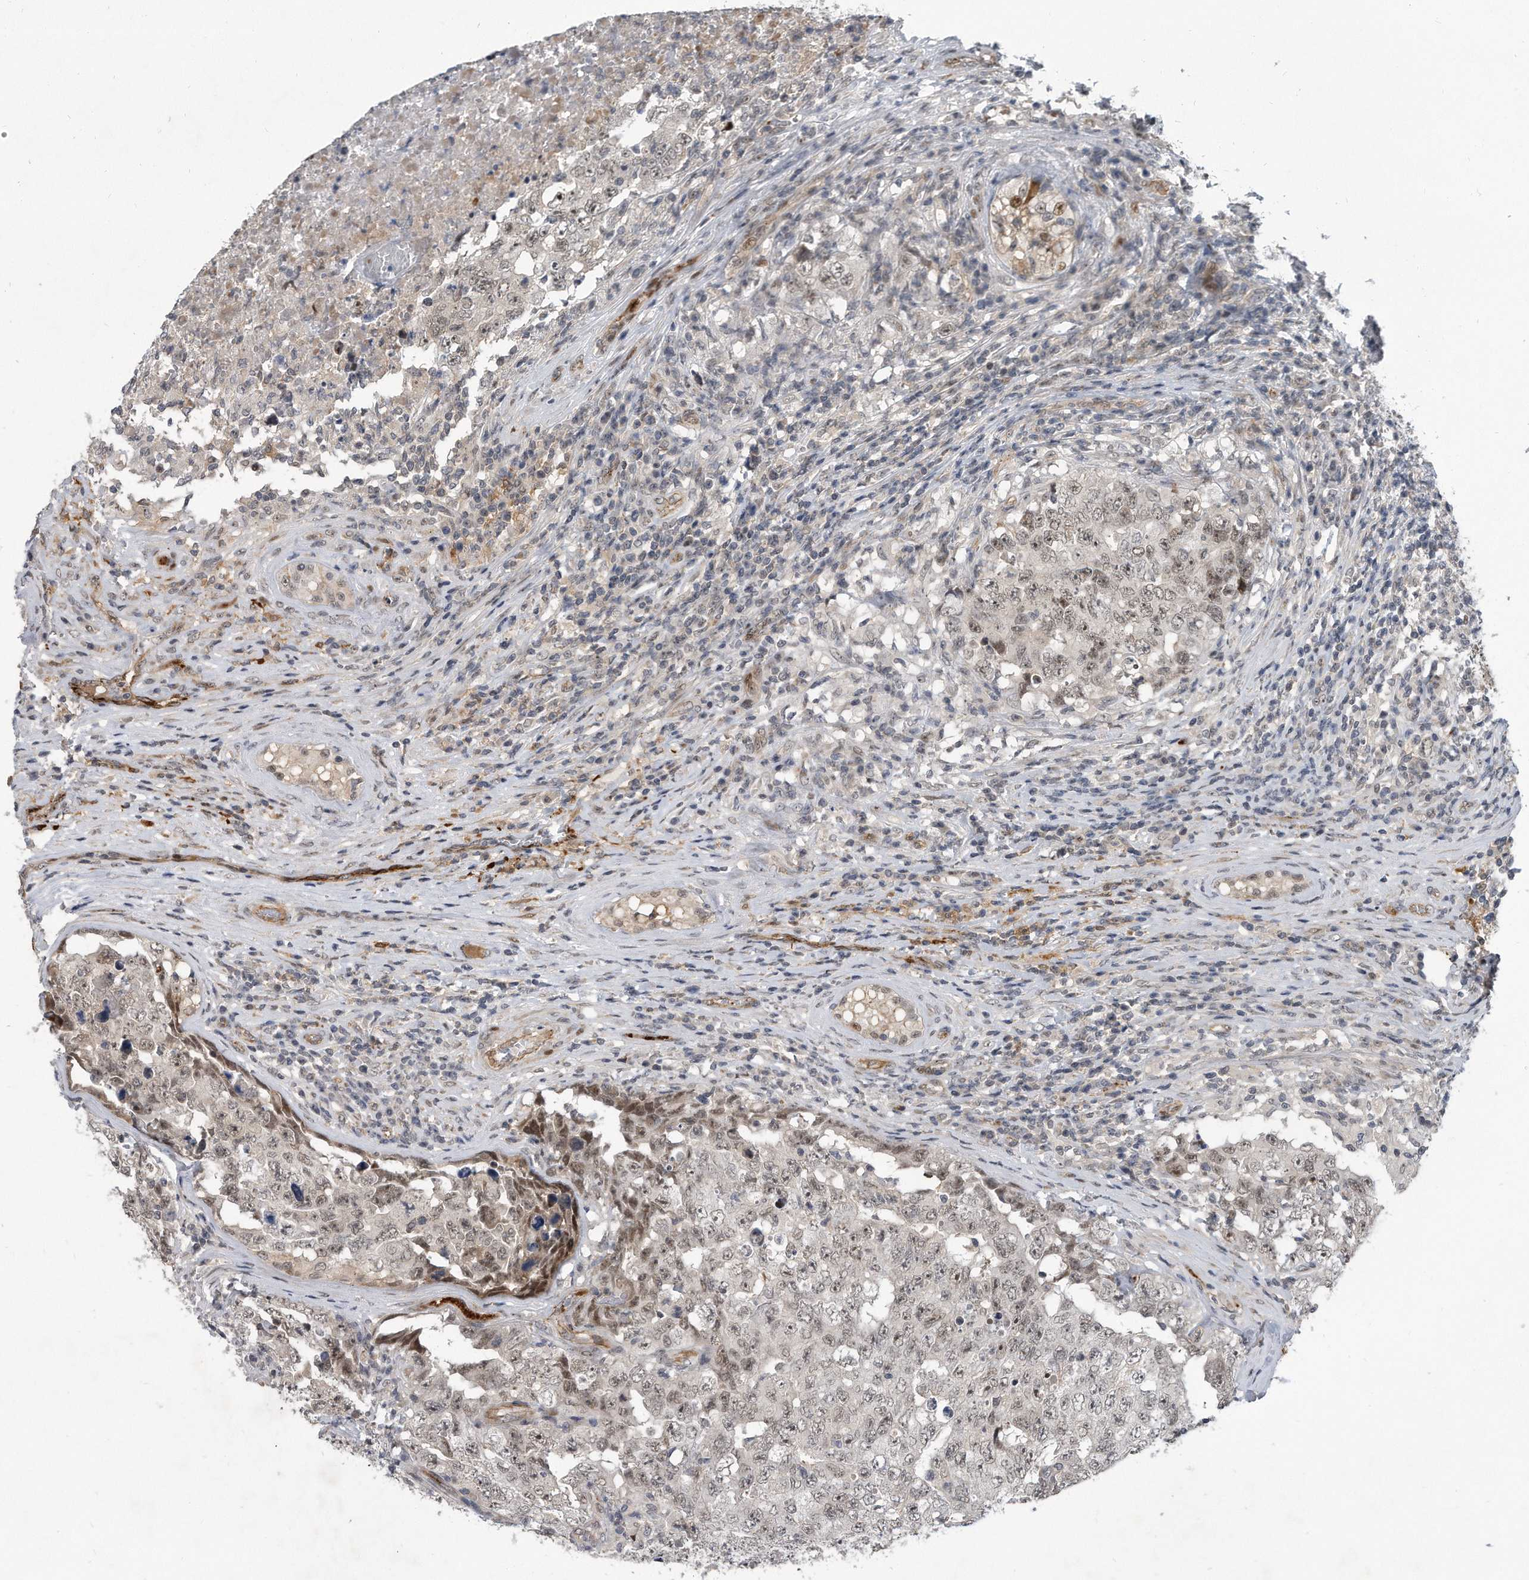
{"staining": {"intensity": "weak", "quantity": "<25%", "location": "nuclear"}, "tissue": "testis cancer", "cell_type": "Tumor cells", "image_type": "cancer", "snomed": [{"axis": "morphology", "description": "Carcinoma, Embryonal, NOS"}, {"axis": "topography", "description": "Testis"}], "caption": "Tumor cells are negative for protein expression in human embryonal carcinoma (testis).", "gene": "PGBD2", "patient": {"sex": "male", "age": 26}}